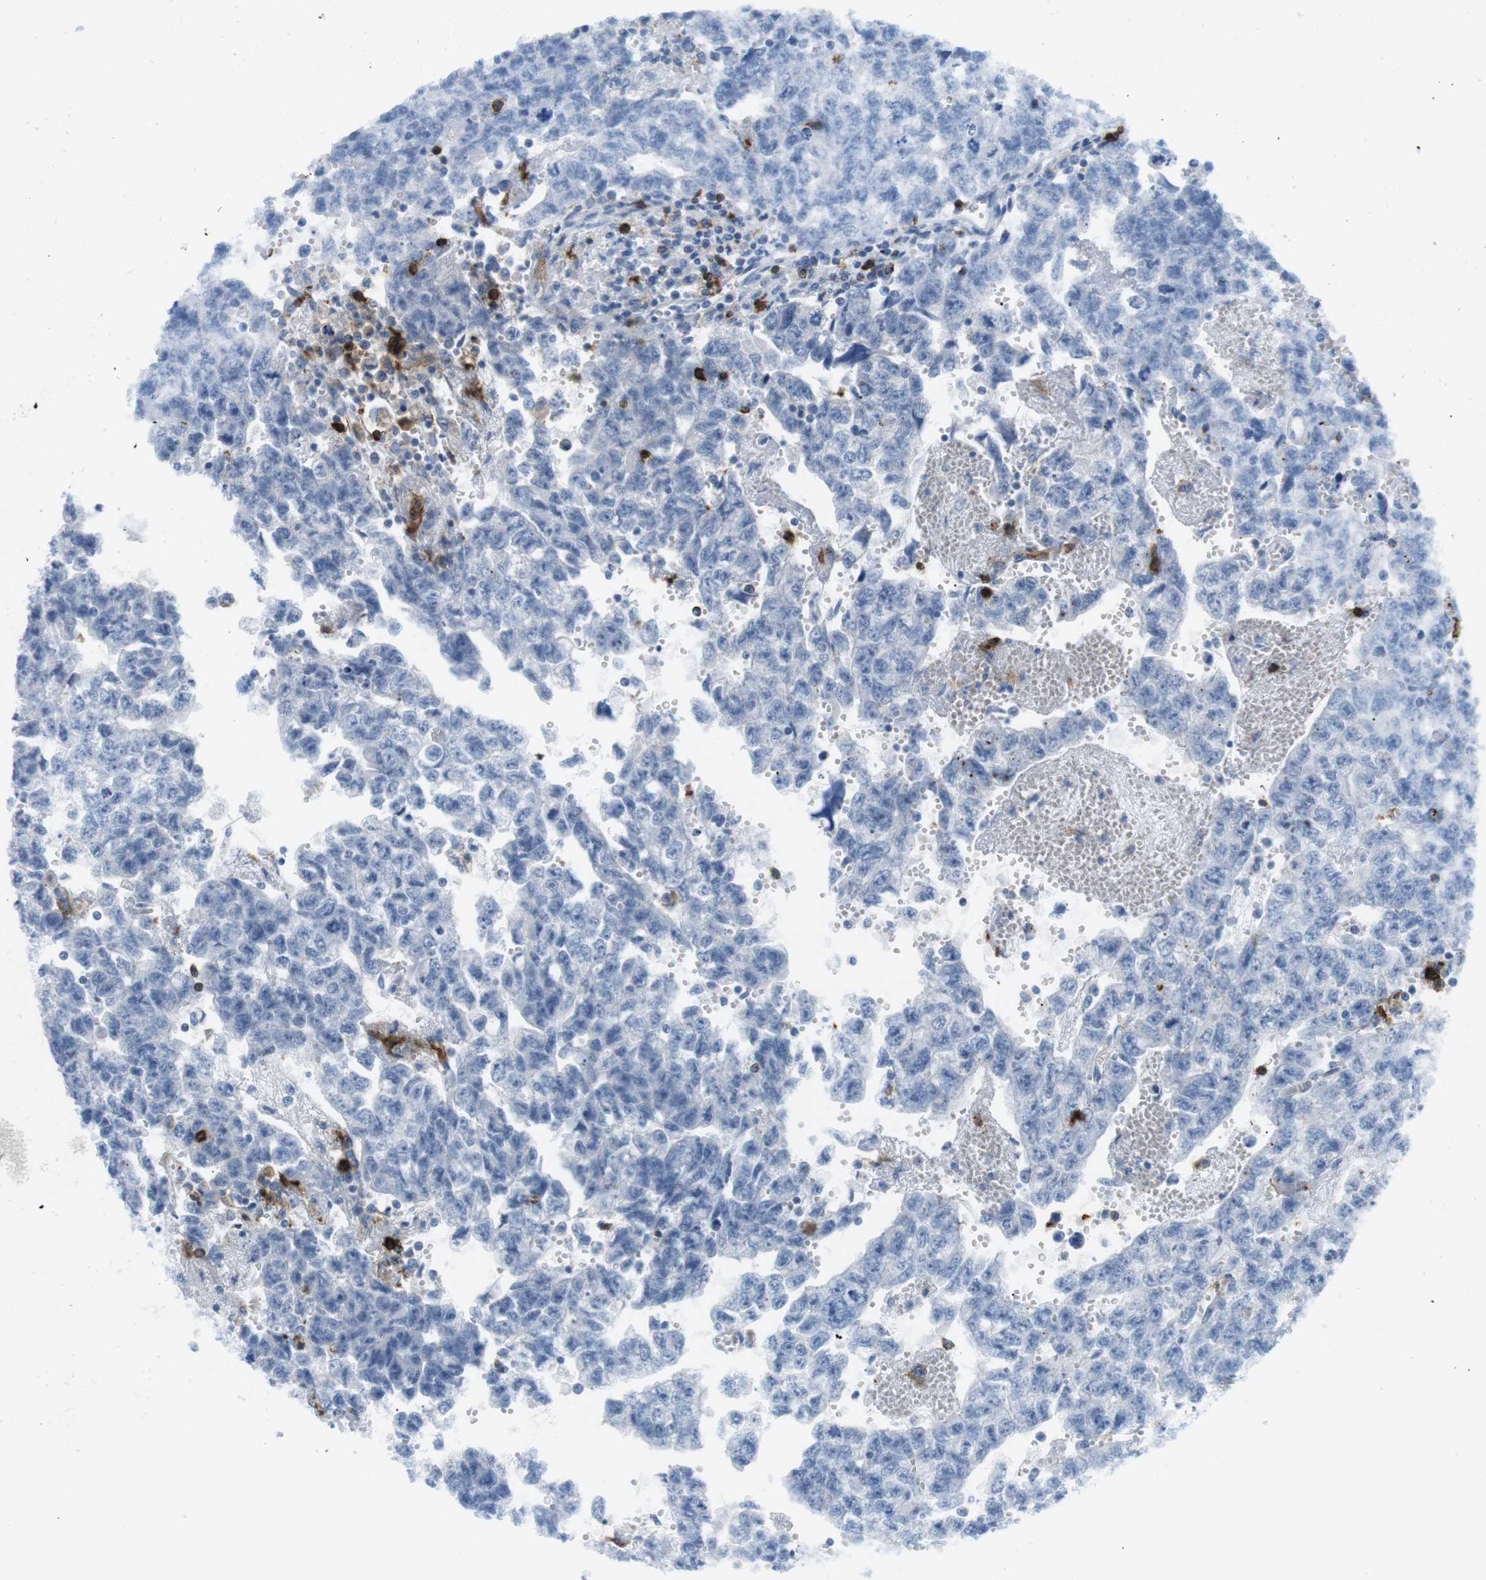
{"staining": {"intensity": "negative", "quantity": "none", "location": "none"}, "tissue": "testis cancer", "cell_type": "Tumor cells", "image_type": "cancer", "snomed": [{"axis": "morphology", "description": "Seminoma, NOS"}, {"axis": "morphology", "description": "Carcinoma, Embryonal, NOS"}, {"axis": "topography", "description": "Testis"}], "caption": "This micrograph is of testis cancer stained with immunohistochemistry (IHC) to label a protein in brown with the nuclei are counter-stained blue. There is no expression in tumor cells. Nuclei are stained in blue.", "gene": "TNFRSF4", "patient": {"sex": "male", "age": 38}}